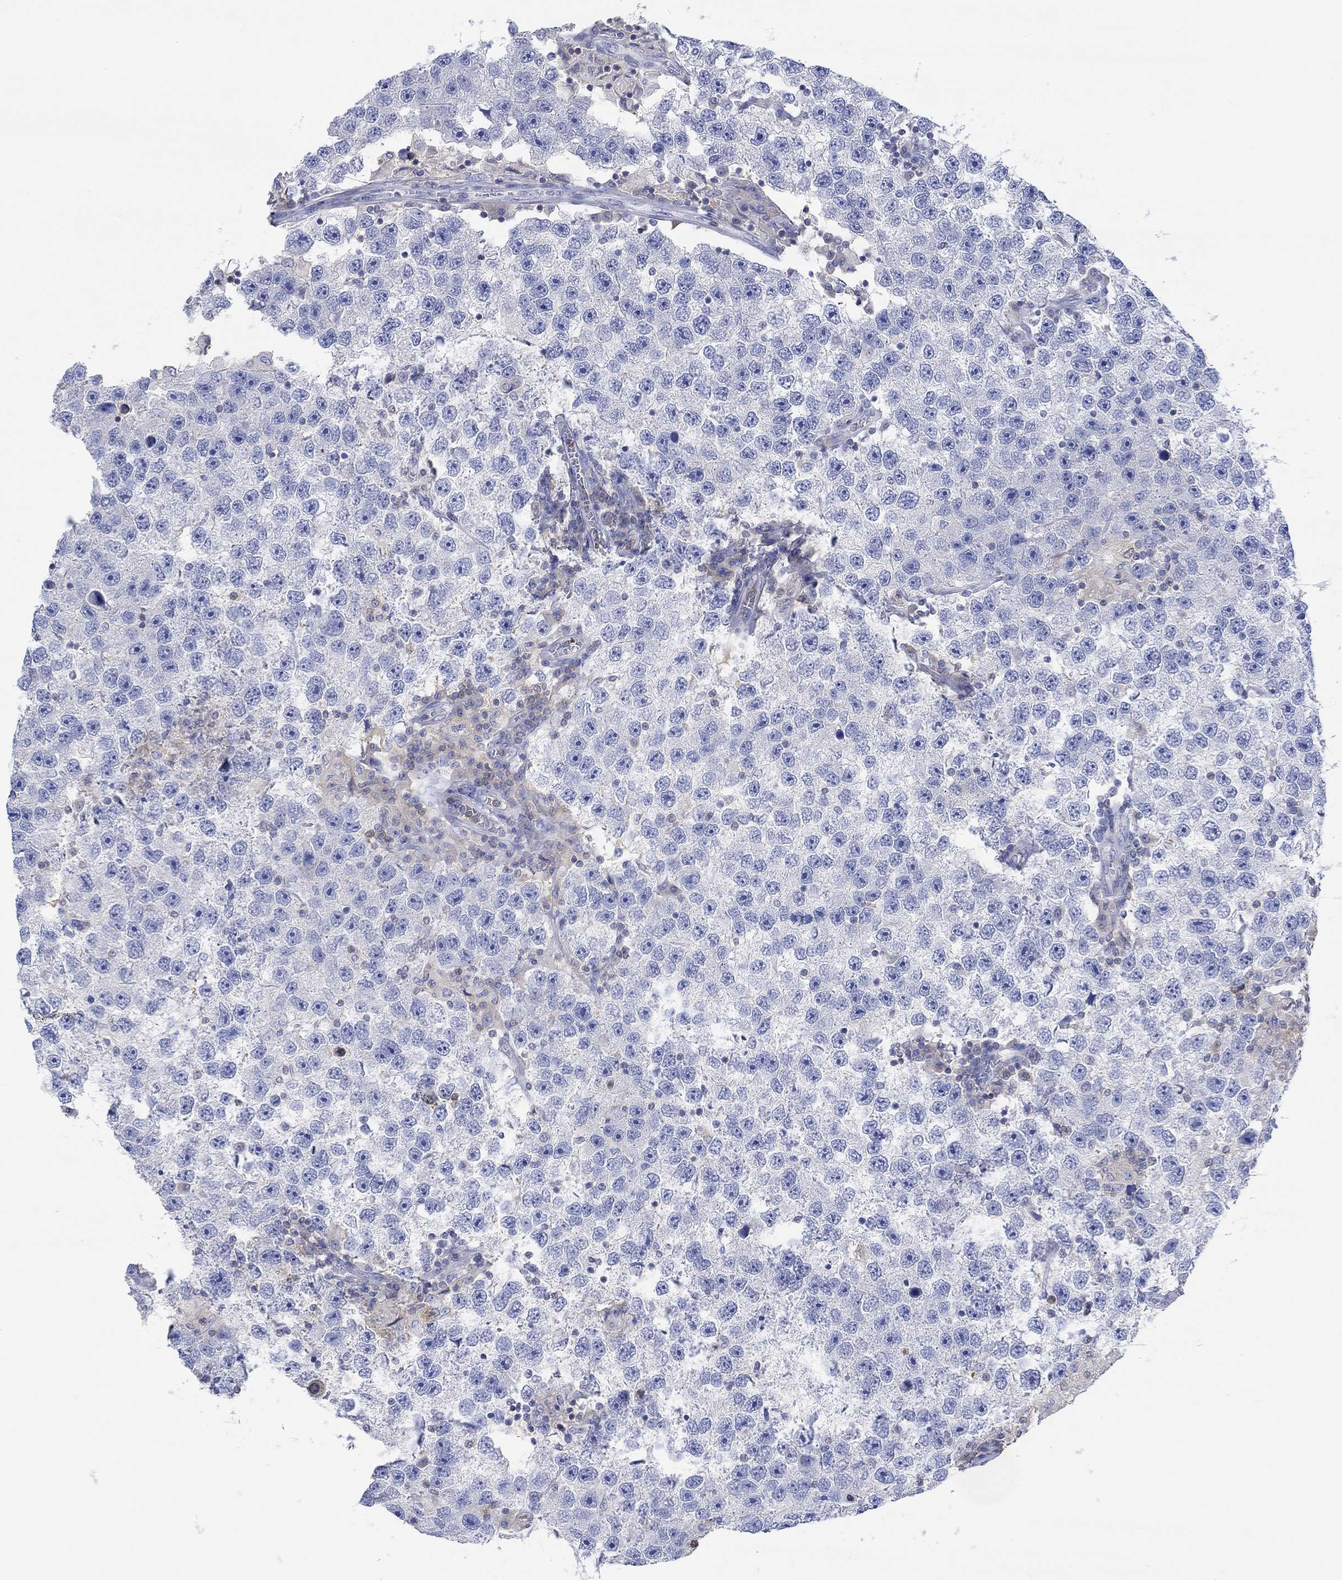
{"staining": {"intensity": "negative", "quantity": "none", "location": "none"}, "tissue": "testis cancer", "cell_type": "Tumor cells", "image_type": "cancer", "snomed": [{"axis": "morphology", "description": "Seminoma, NOS"}, {"axis": "topography", "description": "Testis"}], "caption": "The photomicrograph reveals no significant expression in tumor cells of seminoma (testis).", "gene": "GCM1", "patient": {"sex": "male", "age": 26}}